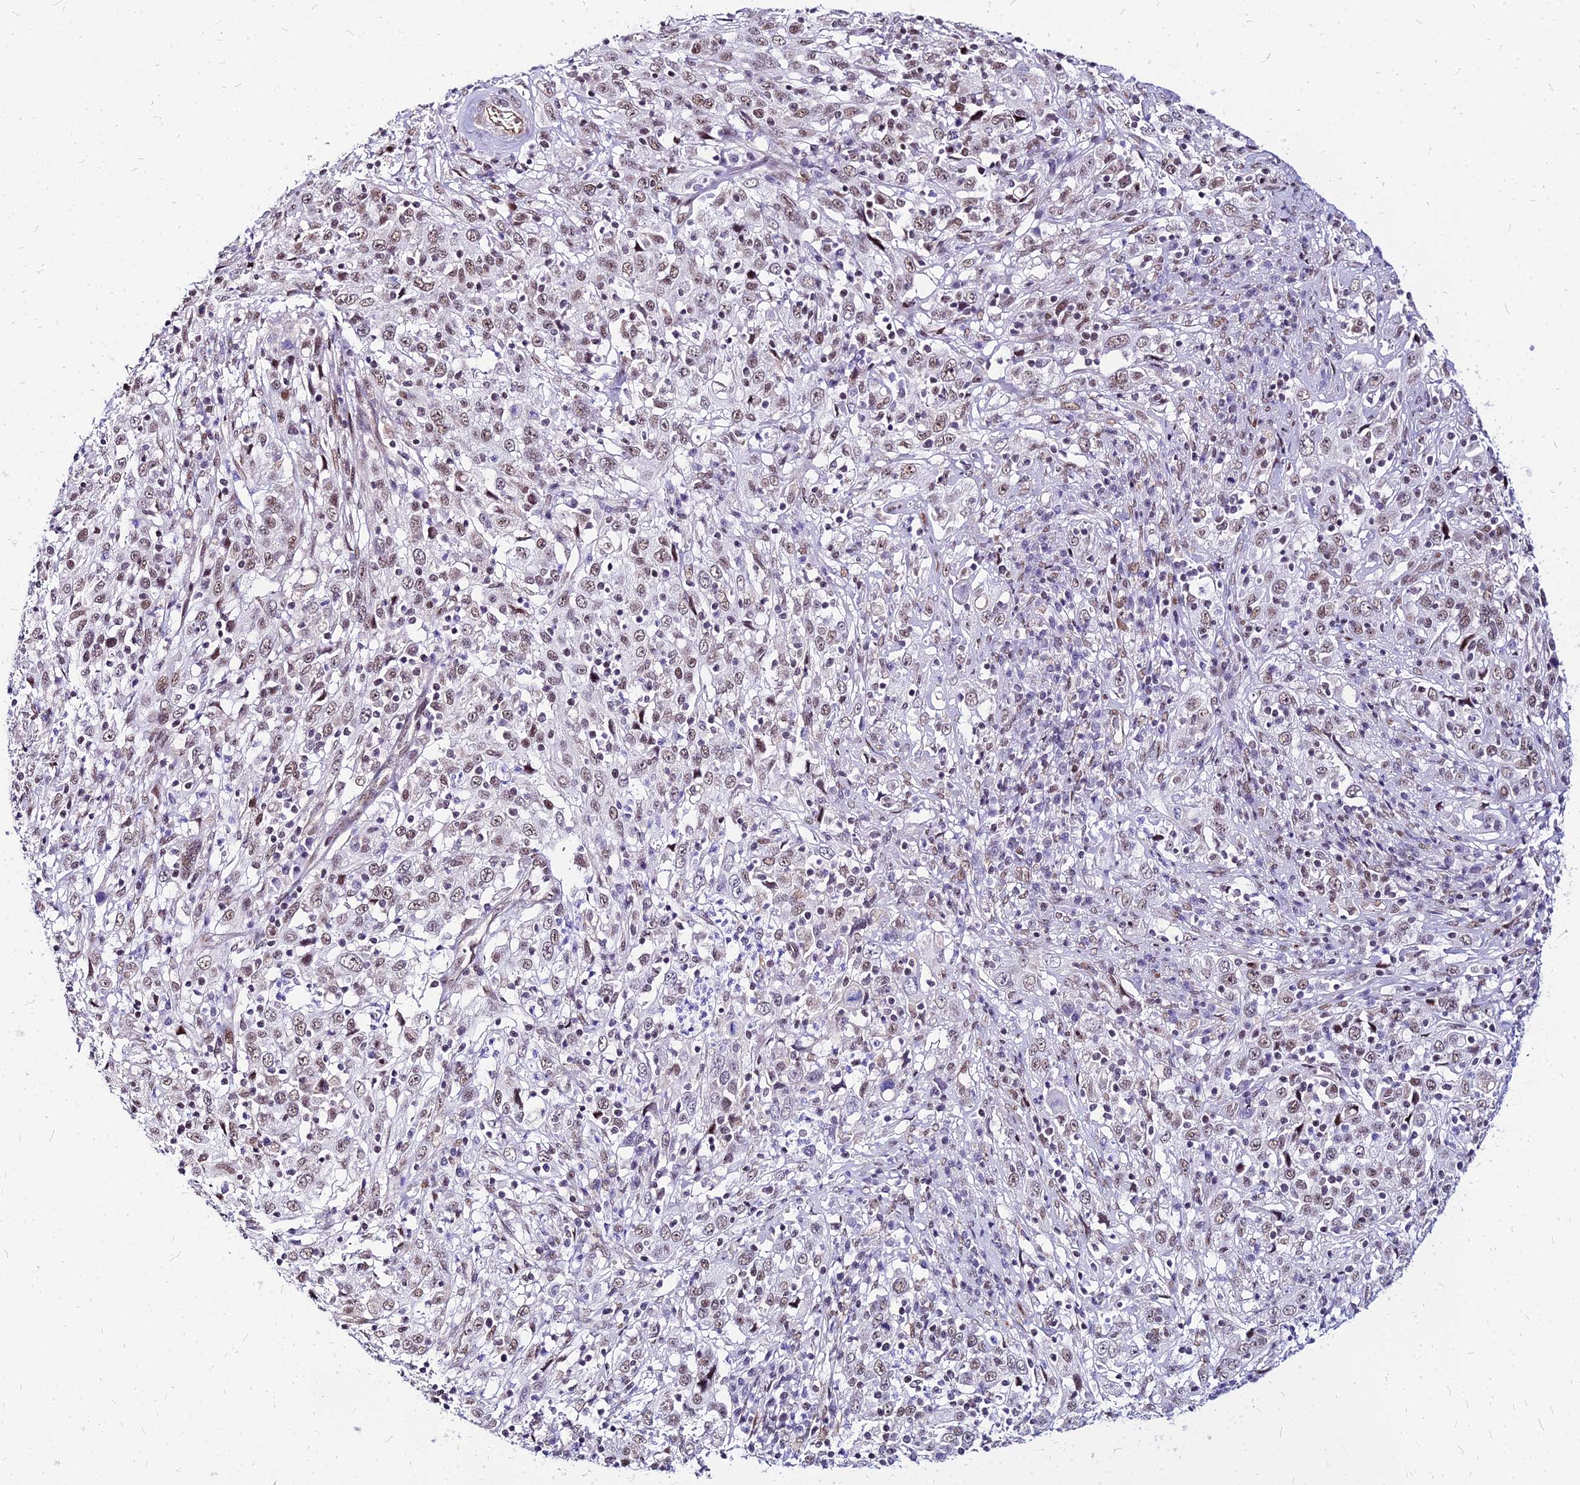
{"staining": {"intensity": "moderate", "quantity": ">75%", "location": "nuclear"}, "tissue": "cervical cancer", "cell_type": "Tumor cells", "image_type": "cancer", "snomed": [{"axis": "morphology", "description": "Squamous cell carcinoma, NOS"}, {"axis": "topography", "description": "Cervix"}], "caption": "High-magnification brightfield microscopy of cervical cancer (squamous cell carcinoma) stained with DAB (brown) and counterstained with hematoxylin (blue). tumor cells exhibit moderate nuclear positivity is identified in approximately>75% of cells.", "gene": "FDX2", "patient": {"sex": "female", "age": 46}}